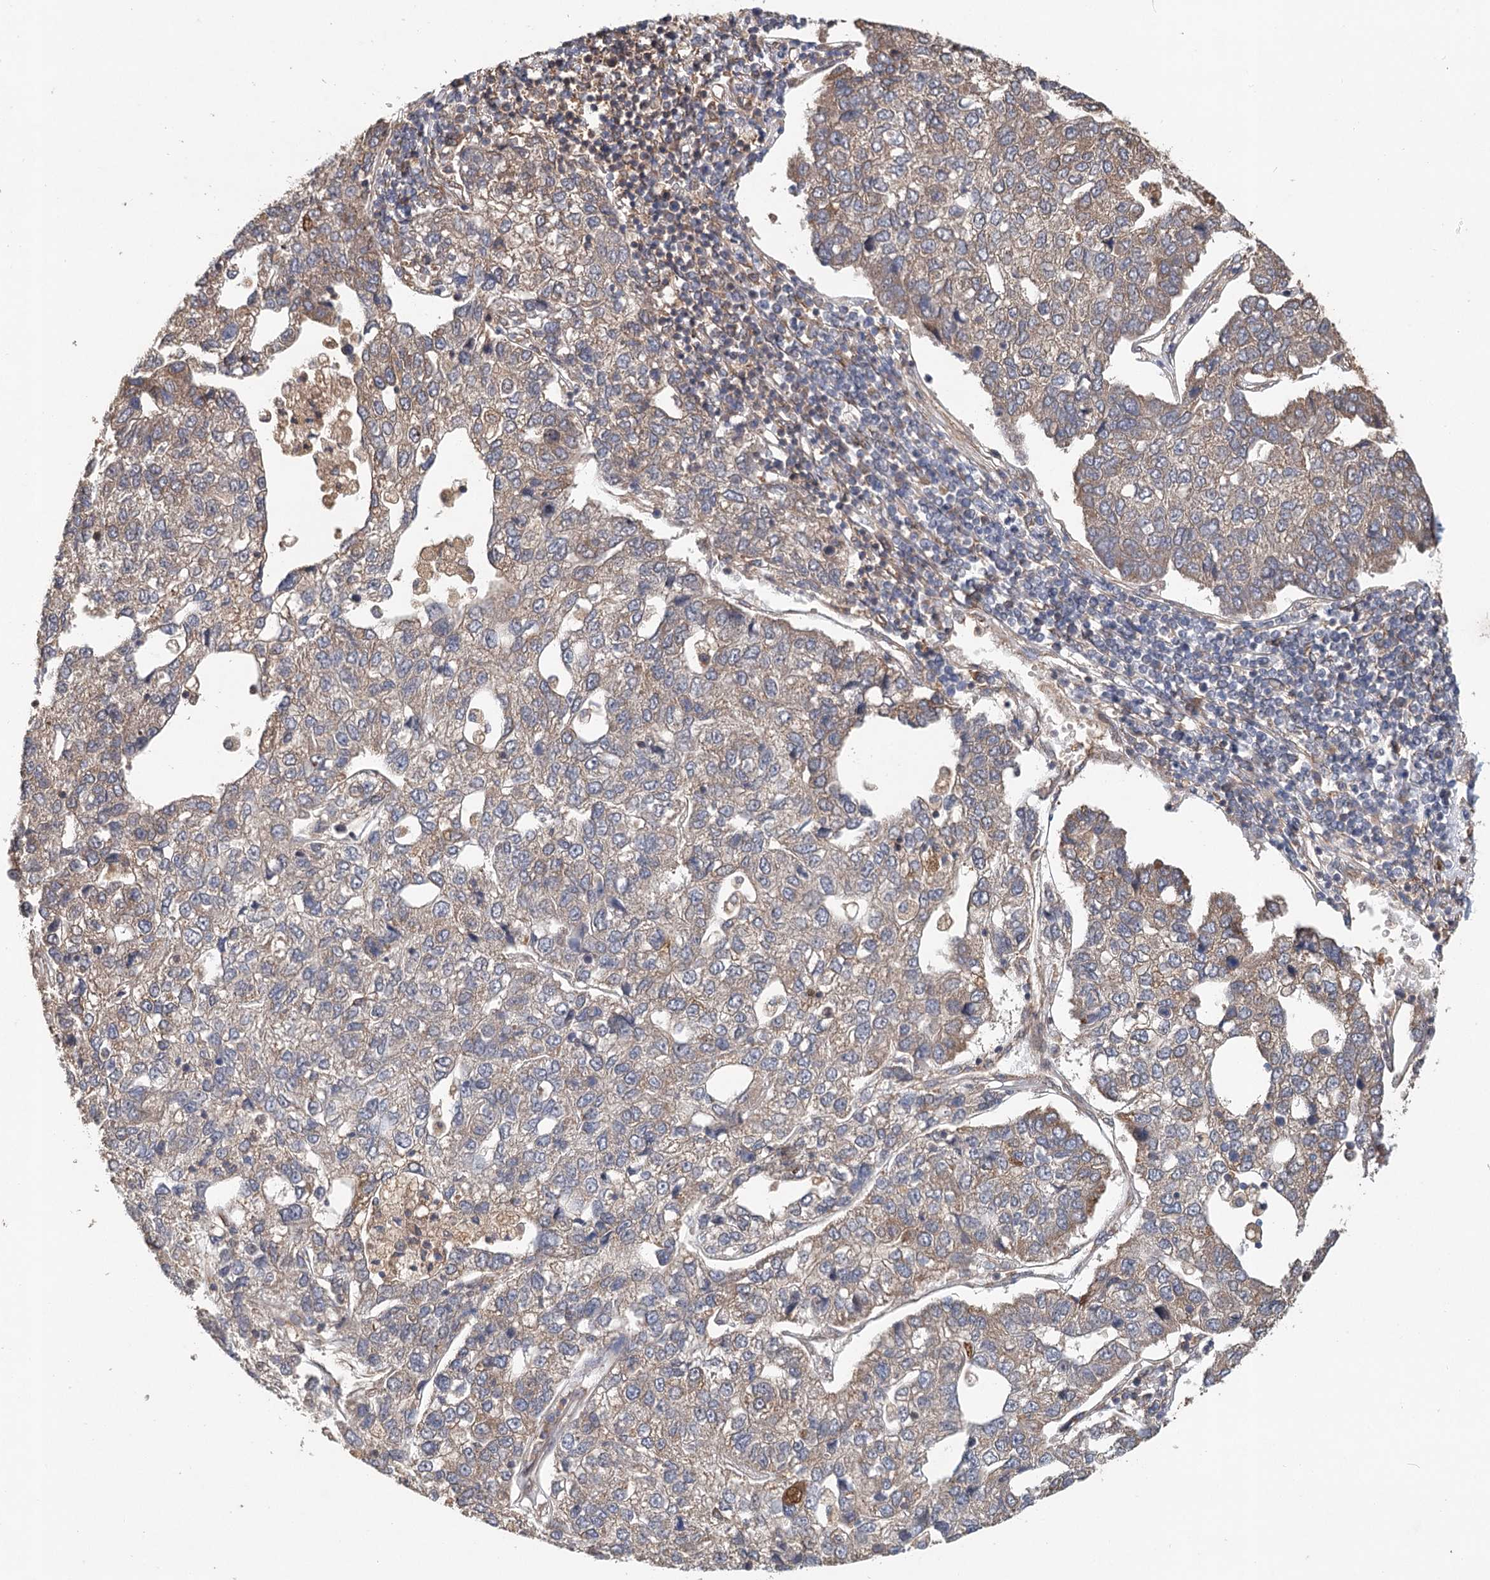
{"staining": {"intensity": "moderate", "quantity": ">75%", "location": "cytoplasmic/membranous"}, "tissue": "pancreatic cancer", "cell_type": "Tumor cells", "image_type": "cancer", "snomed": [{"axis": "morphology", "description": "Adenocarcinoma, NOS"}, {"axis": "topography", "description": "Pancreas"}], "caption": "Protein staining of pancreatic cancer tissue demonstrates moderate cytoplasmic/membranous staining in about >75% of tumor cells.", "gene": "LSS", "patient": {"sex": "female", "age": 61}}